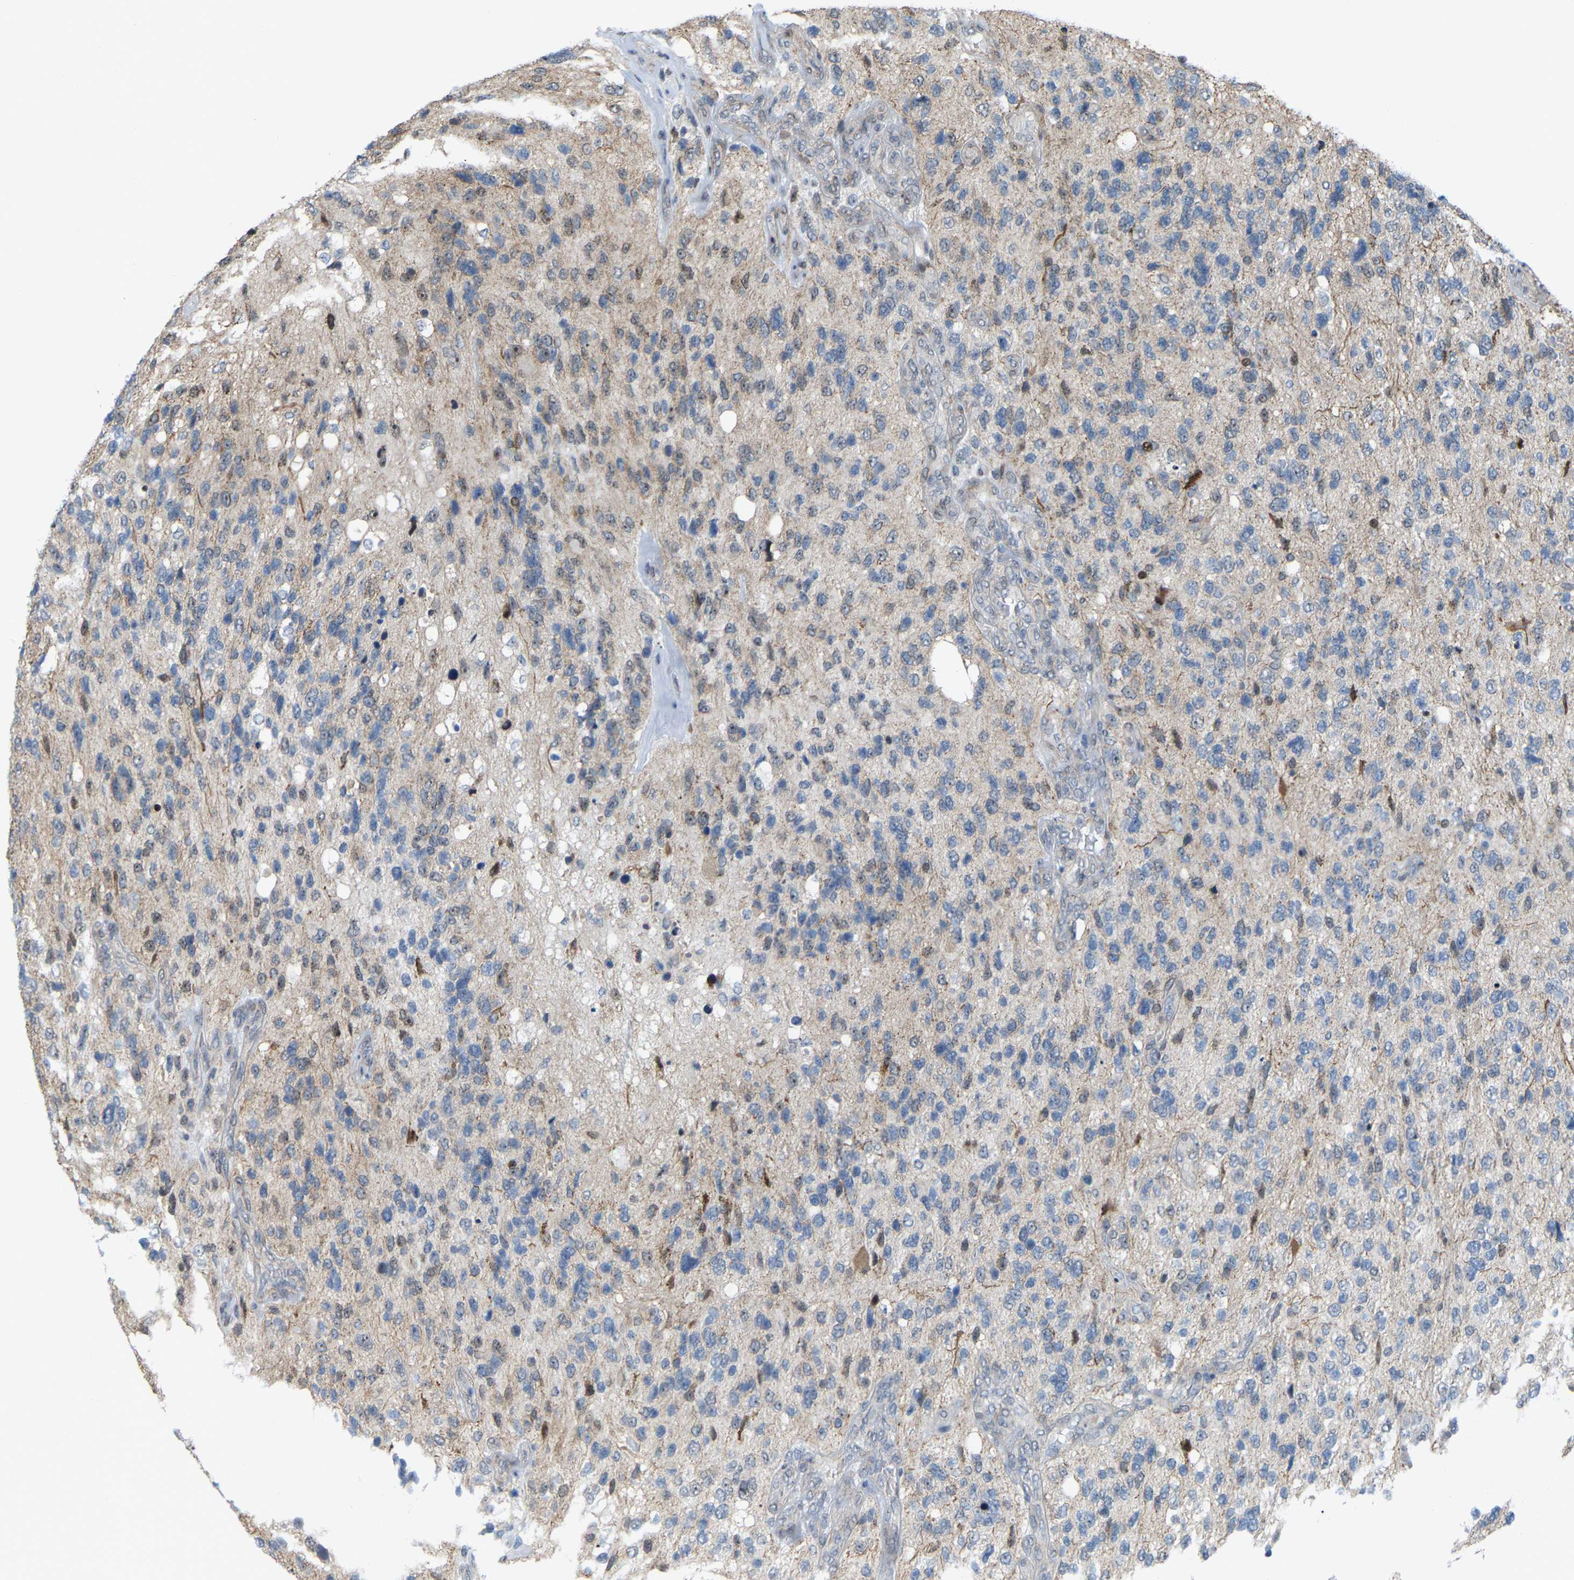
{"staining": {"intensity": "negative", "quantity": "none", "location": "none"}, "tissue": "glioma", "cell_type": "Tumor cells", "image_type": "cancer", "snomed": [{"axis": "morphology", "description": "Glioma, malignant, High grade"}, {"axis": "topography", "description": "Brain"}], "caption": "Micrograph shows no protein positivity in tumor cells of malignant glioma (high-grade) tissue.", "gene": "CROT", "patient": {"sex": "female", "age": 58}}